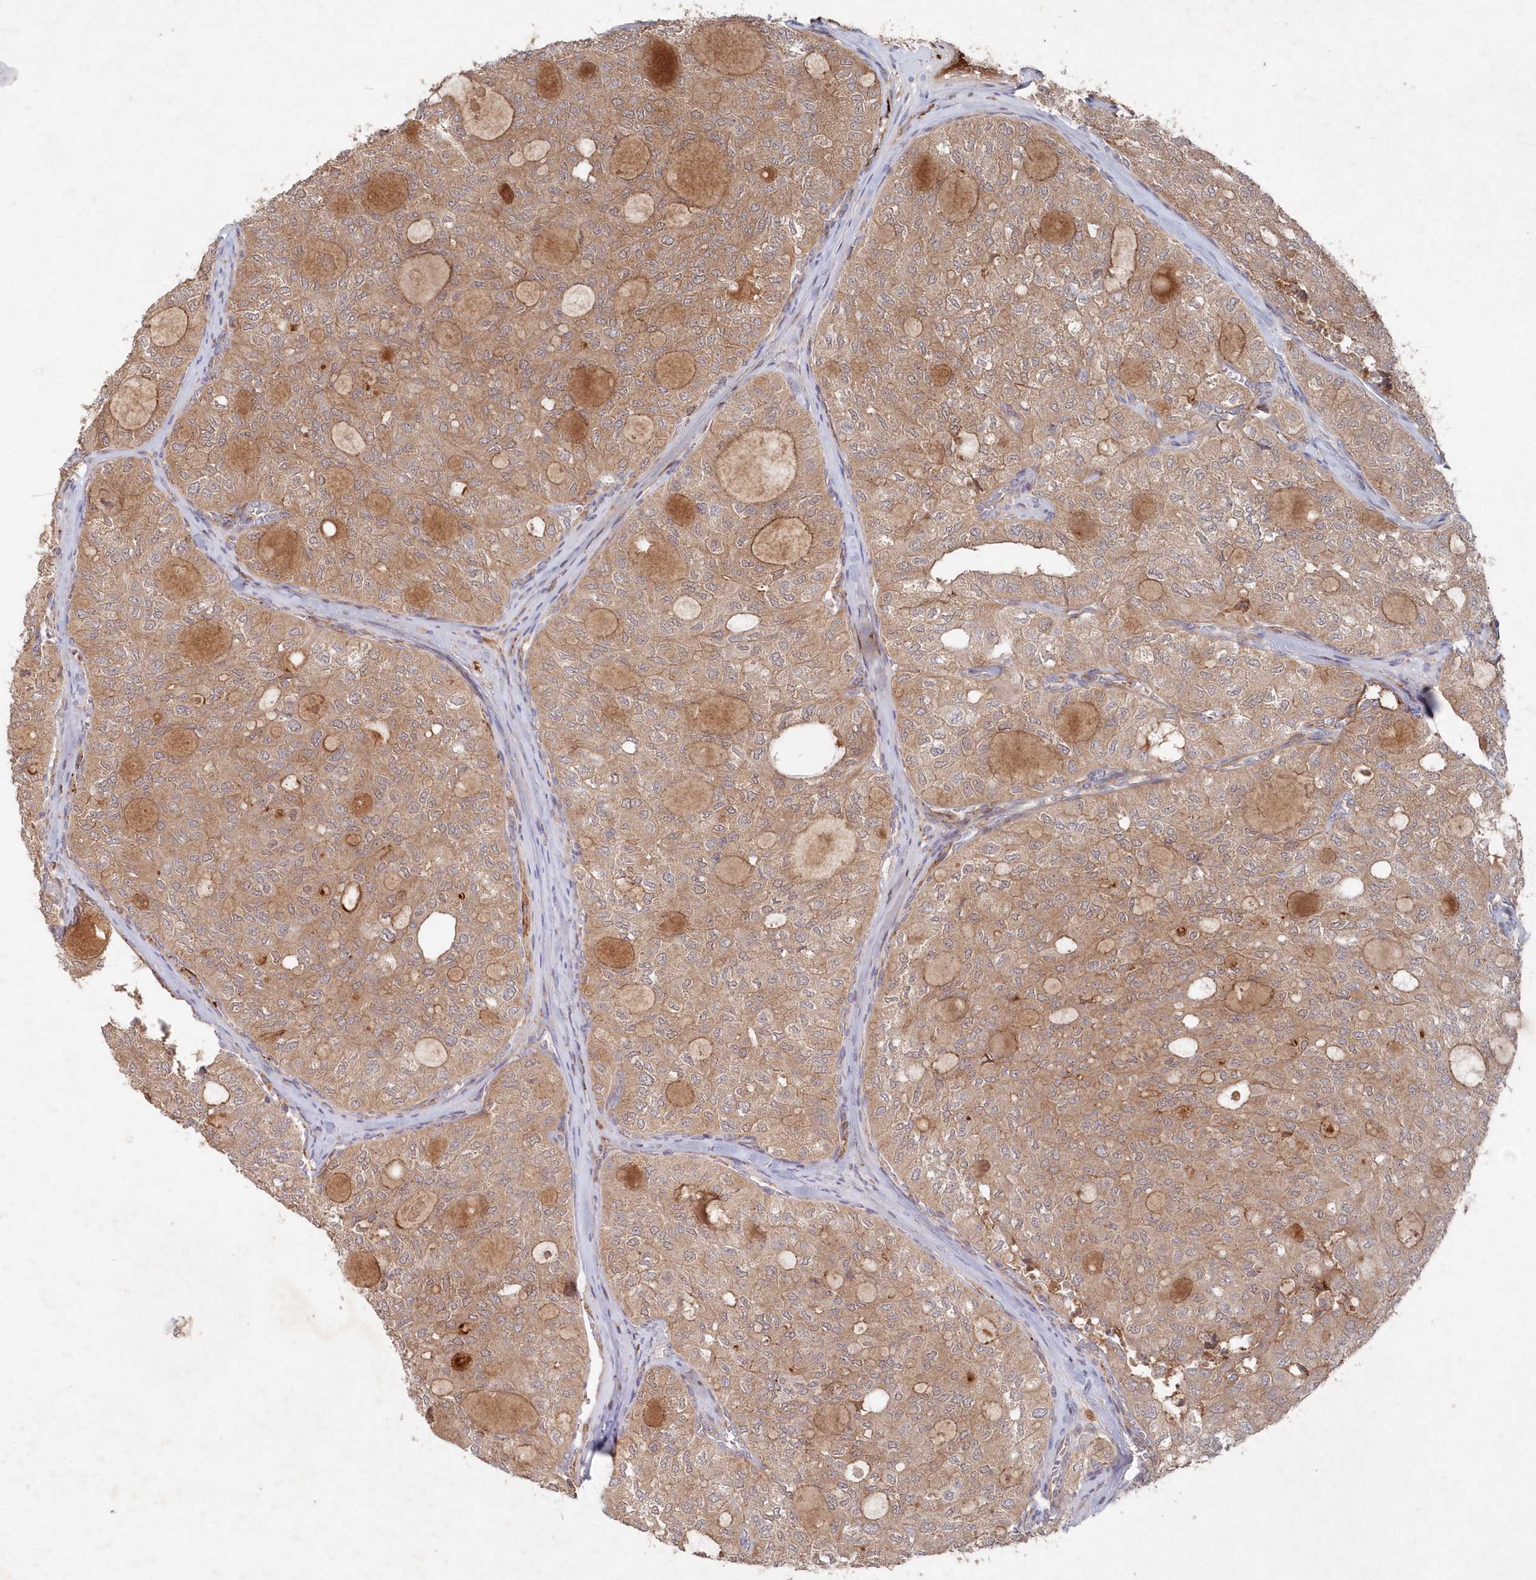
{"staining": {"intensity": "moderate", "quantity": ">75%", "location": "cytoplasmic/membranous"}, "tissue": "thyroid cancer", "cell_type": "Tumor cells", "image_type": "cancer", "snomed": [{"axis": "morphology", "description": "Follicular adenoma carcinoma, NOS"}, {"axis": "topography", "description": "Thyroid gland"}], "caption": "There is medium levels of moderate cytoplasmic/membranous staining in tumor cells of thyroid cancer, as demonstrated by immunohistochemical staining (brown color).", "gene": "ABHD14B", "patient": {"sex": "male", "age": 75}}